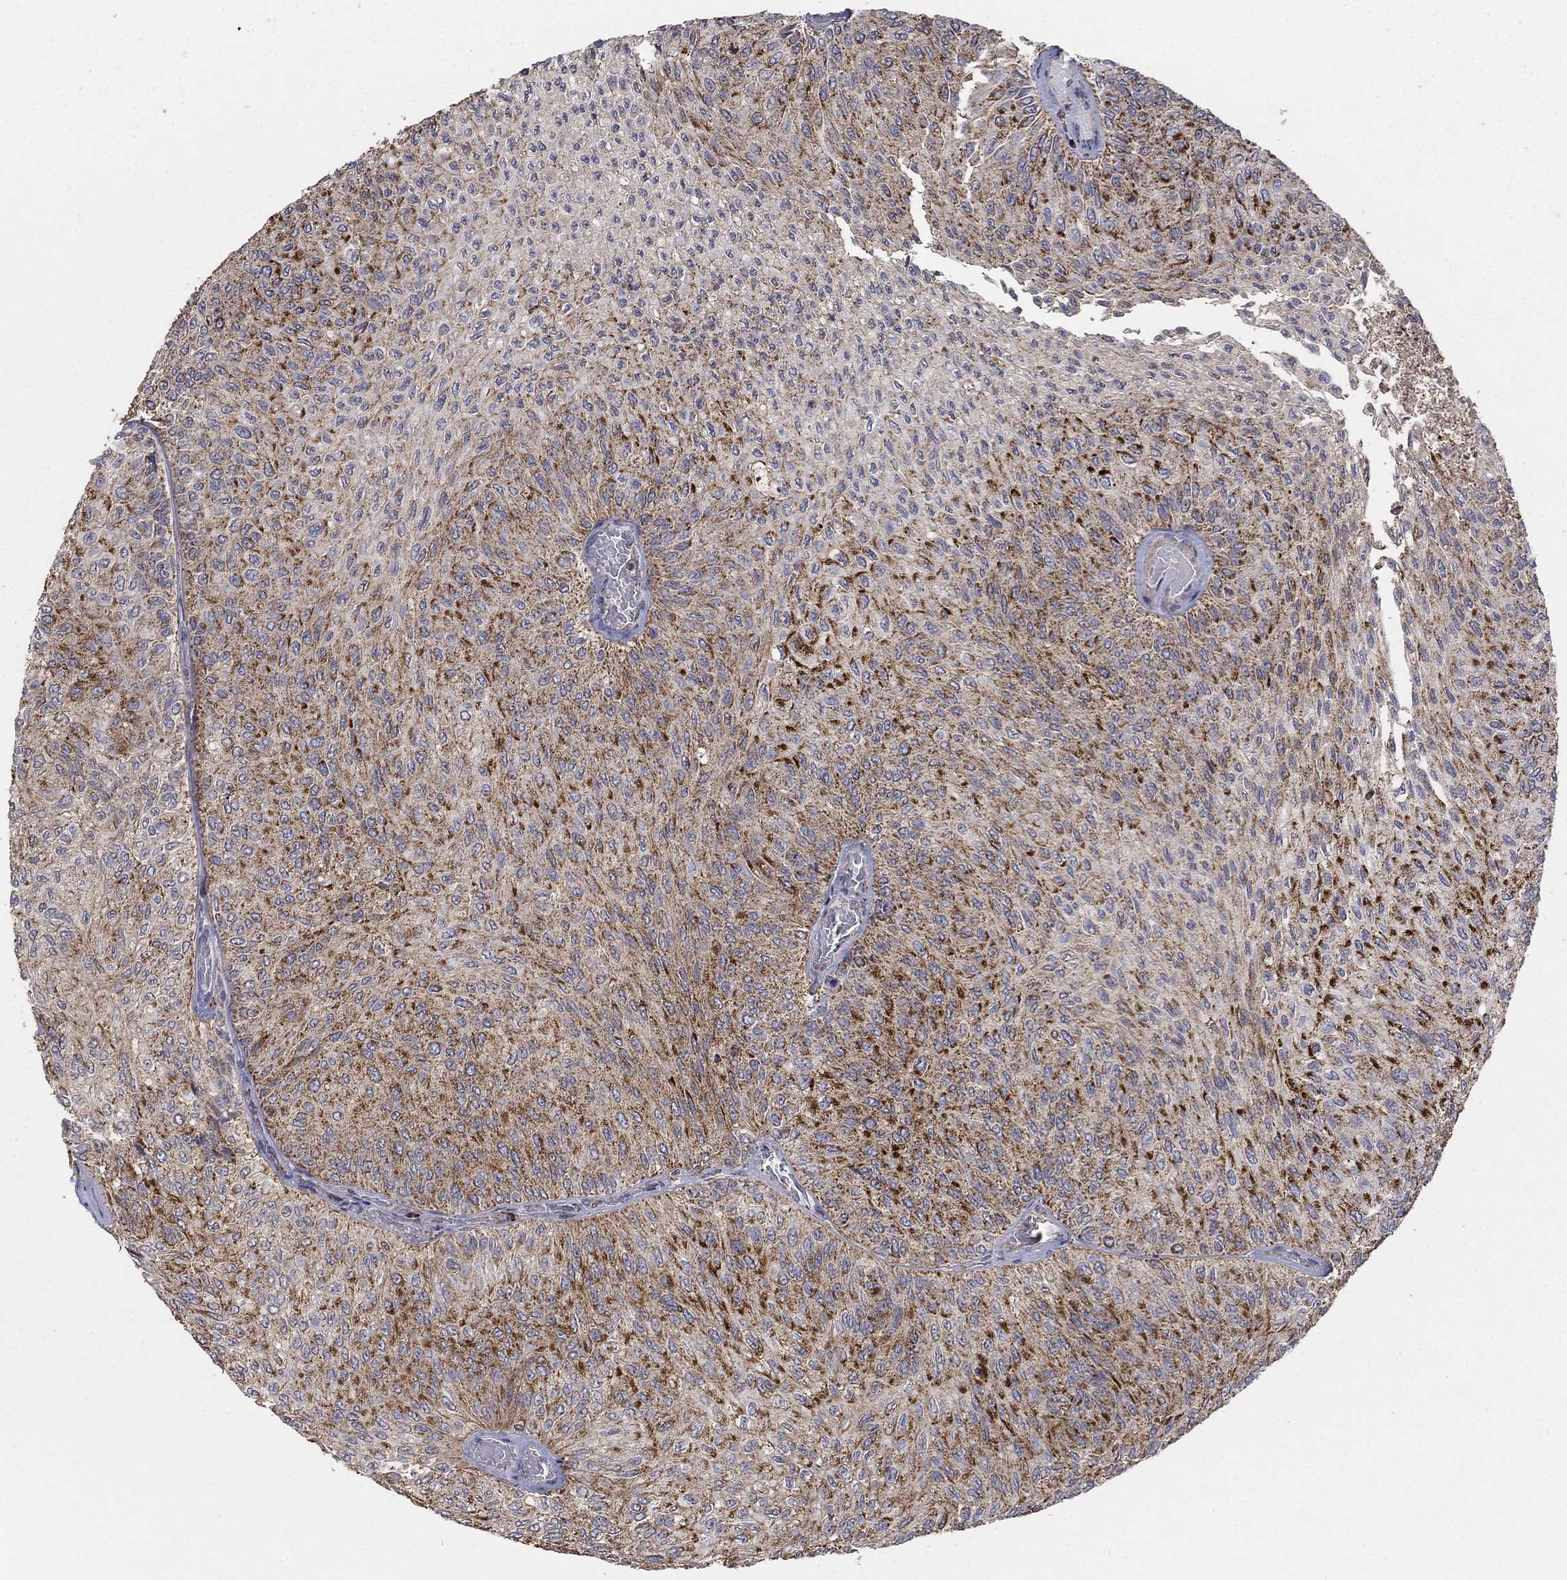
{"staining": {"intensity": "strong", "quantity": "25%-75%", "location": "cytoplasmic/membranous"}, "tissue": "urothelial cancer", "cell_type": "Tumor cells", "image_type": "cancer", "snomed": [{"axis": "morphology", "description": "Urothelial carcinoma, Low grade"}, {"axis": "topography", "description": "Urinary bladder"}], "caption": "About 25%-75% of tumor cells in urothelial cancer show strong cytoplasmic/membranous protein expression as visualized by brown immunohistochemical staining.", "gene": "GPSM1", "patient": {"sex": "male", "age": 78}}